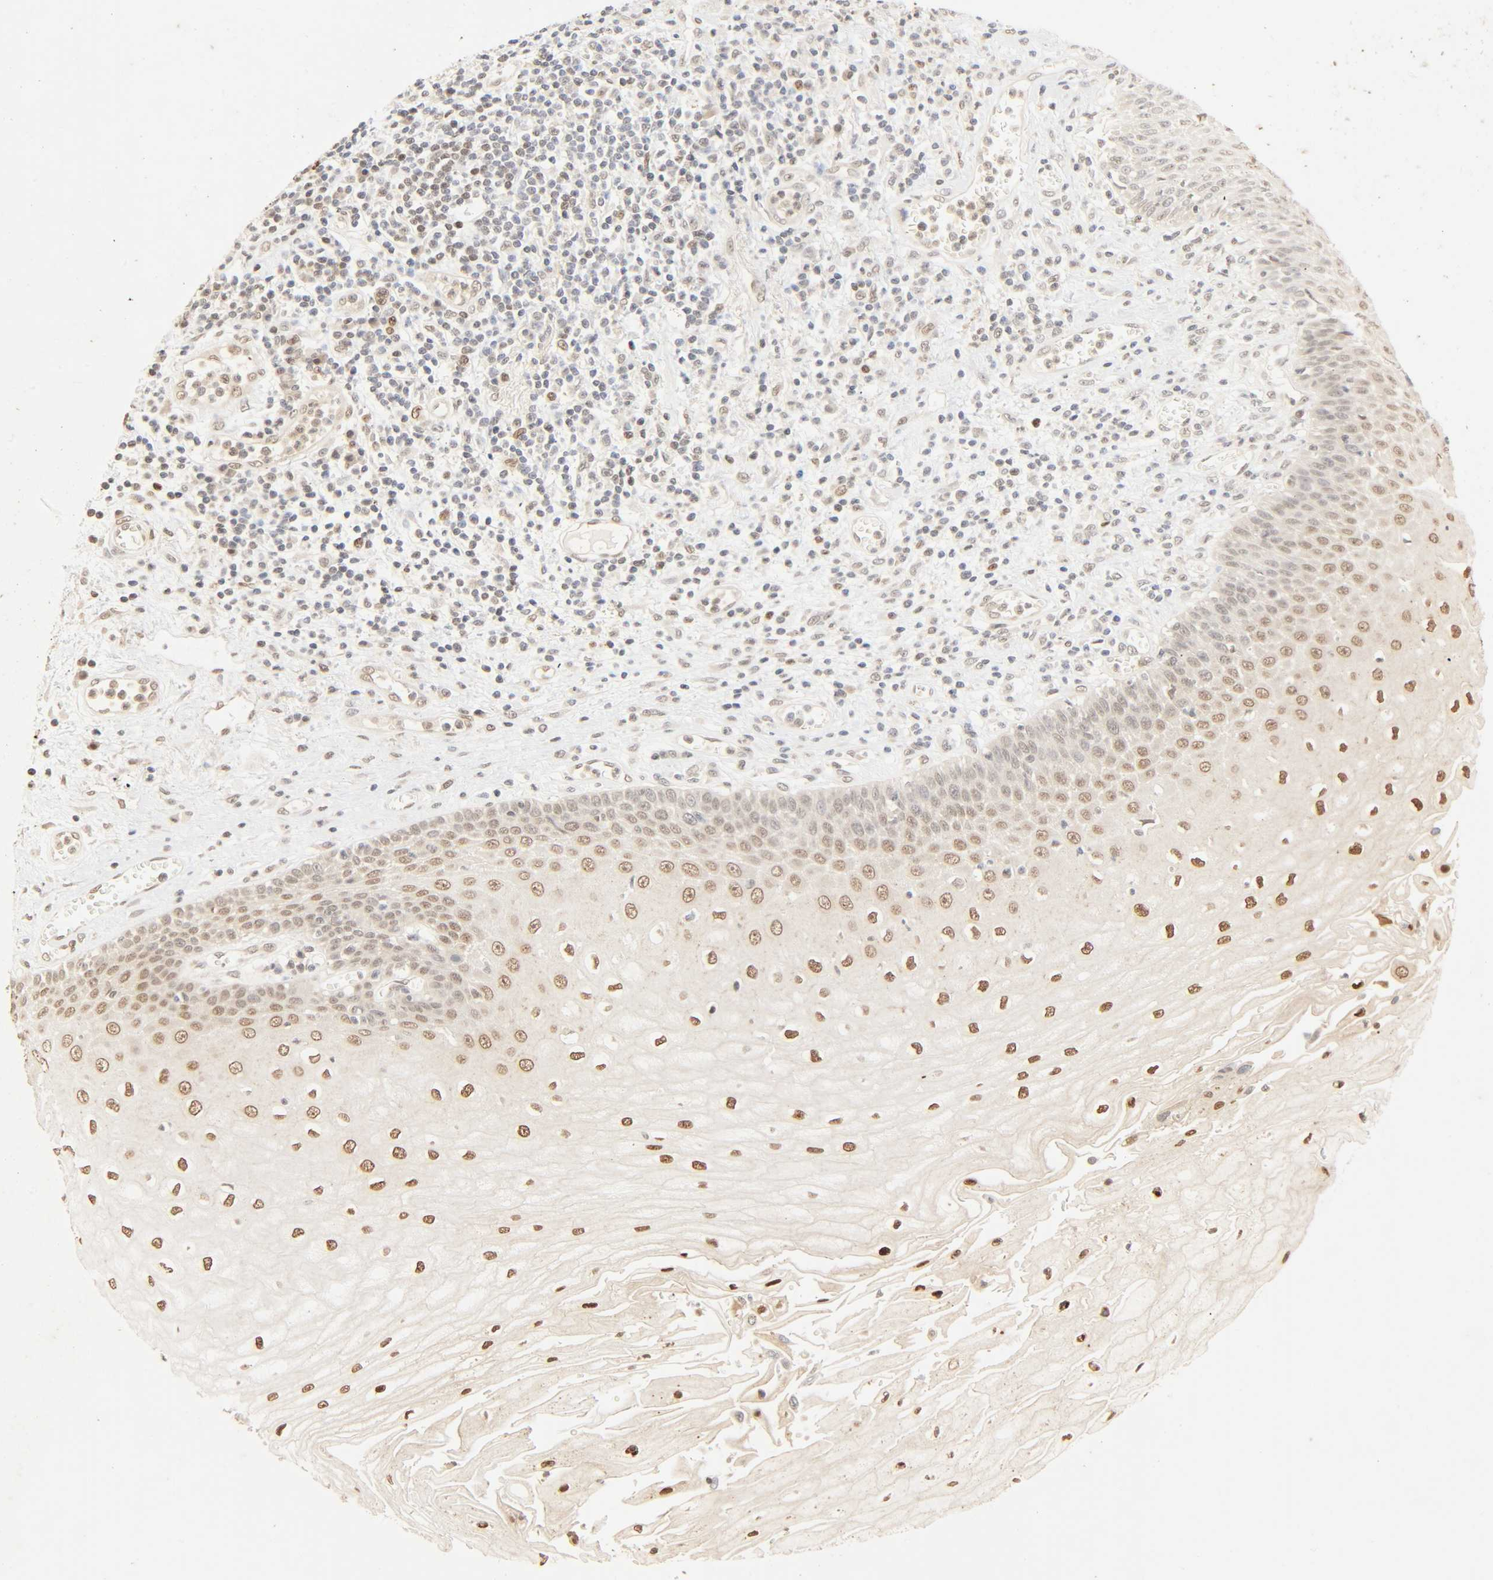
{"staining": {"intensity": "moderate", "quantity": ">75%", "location": "nuclear"}, "tissue": "esophagus", "cell_type": "Squamous epithelial cells", "image_type": "normal", "snomed": [{"axis": "morphology", "description": "Normal tissue, NOS"}, {"axis": "morphology", "description": "Squamous cell carcinoma, NOS"}, {"axis": "topography", "description": "Esophagus"}], "caption": "Protein expression analysis of benign esophagus reveals moderate nuclear positivity in approximately >75% of squamous epithelial cells.", "gene": "UBC", "patient": {"sex": "male", "age": 65}}